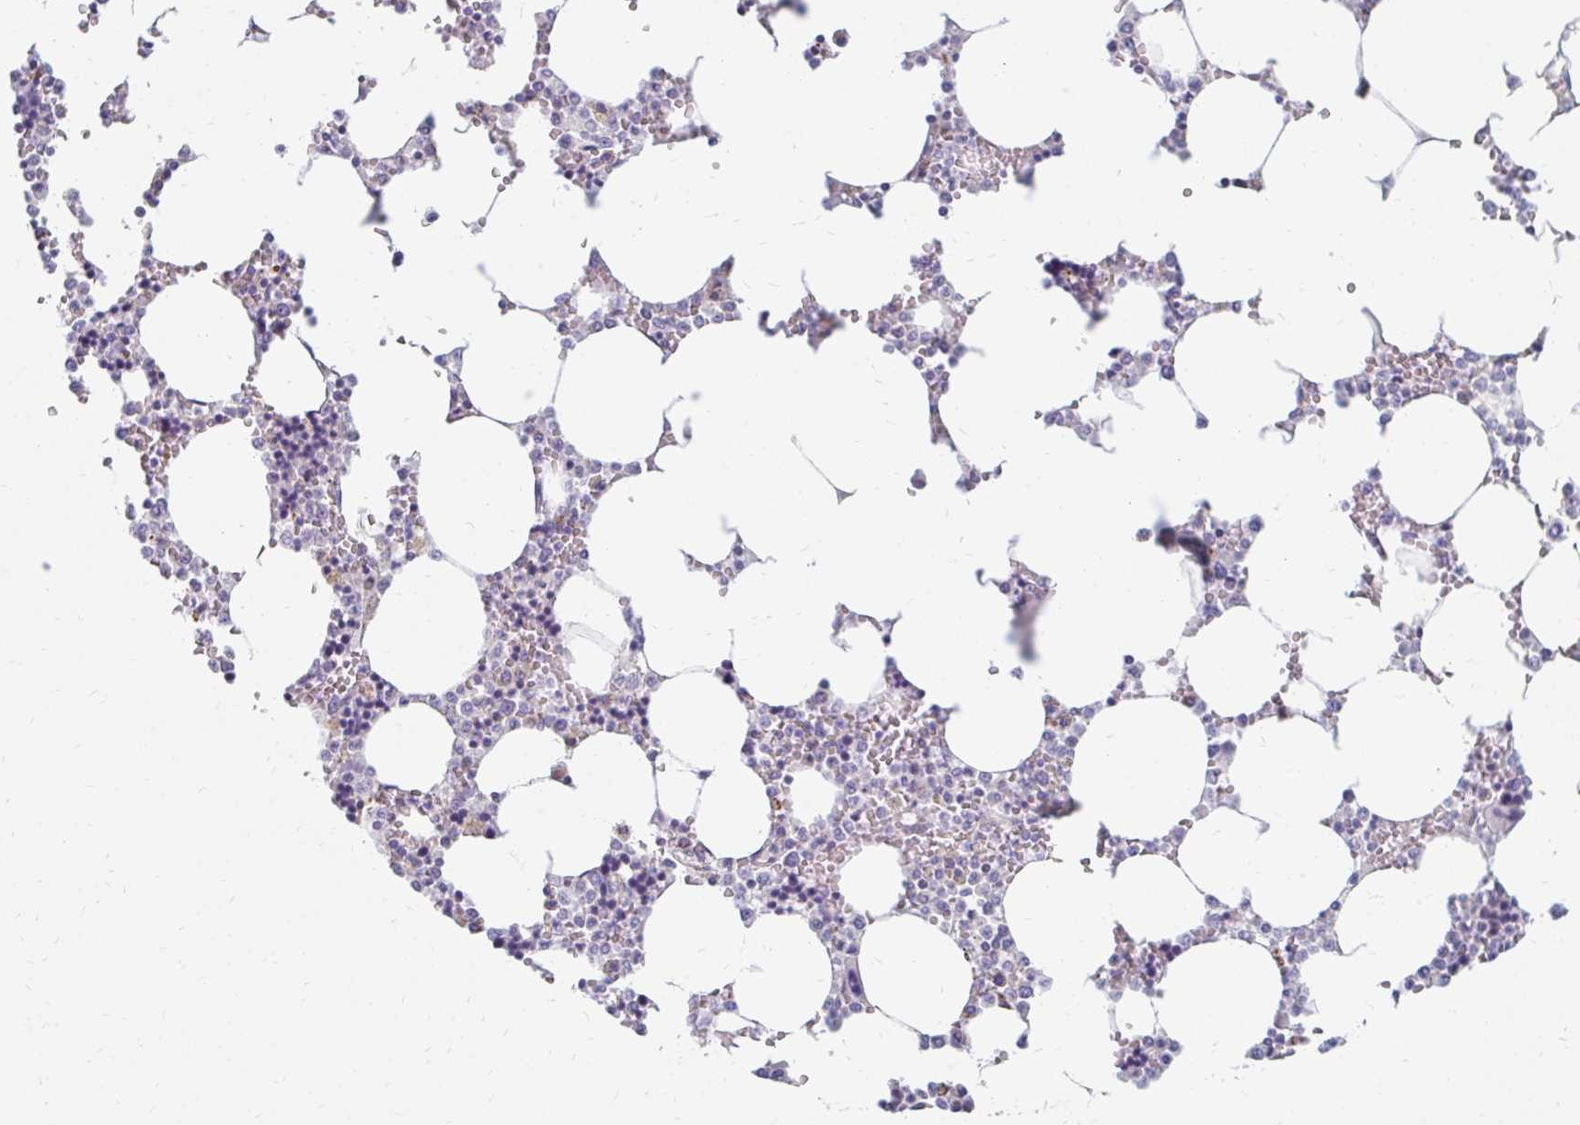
{"staining": {"intensity": "negative", "quantity": "none", "location": "none"}, "tissue": "bone marrow", "cell_type": "Hematopoietic cells", "image_type": "normal", "snomed": [{"axis": "morphology", "description": "Normal tissue, NOS"}, {"axis": "topography", "description": "Bone marrow"}], "caption": "High power microscopy histopathology image of an immunohistochemistry (IHC) photomicrograph of unremarkable bone marrow, revealing no significant expression in hematopoietic cells.", "gene": "OR10V1", "patient": {"sex": "male", "age": 64}}